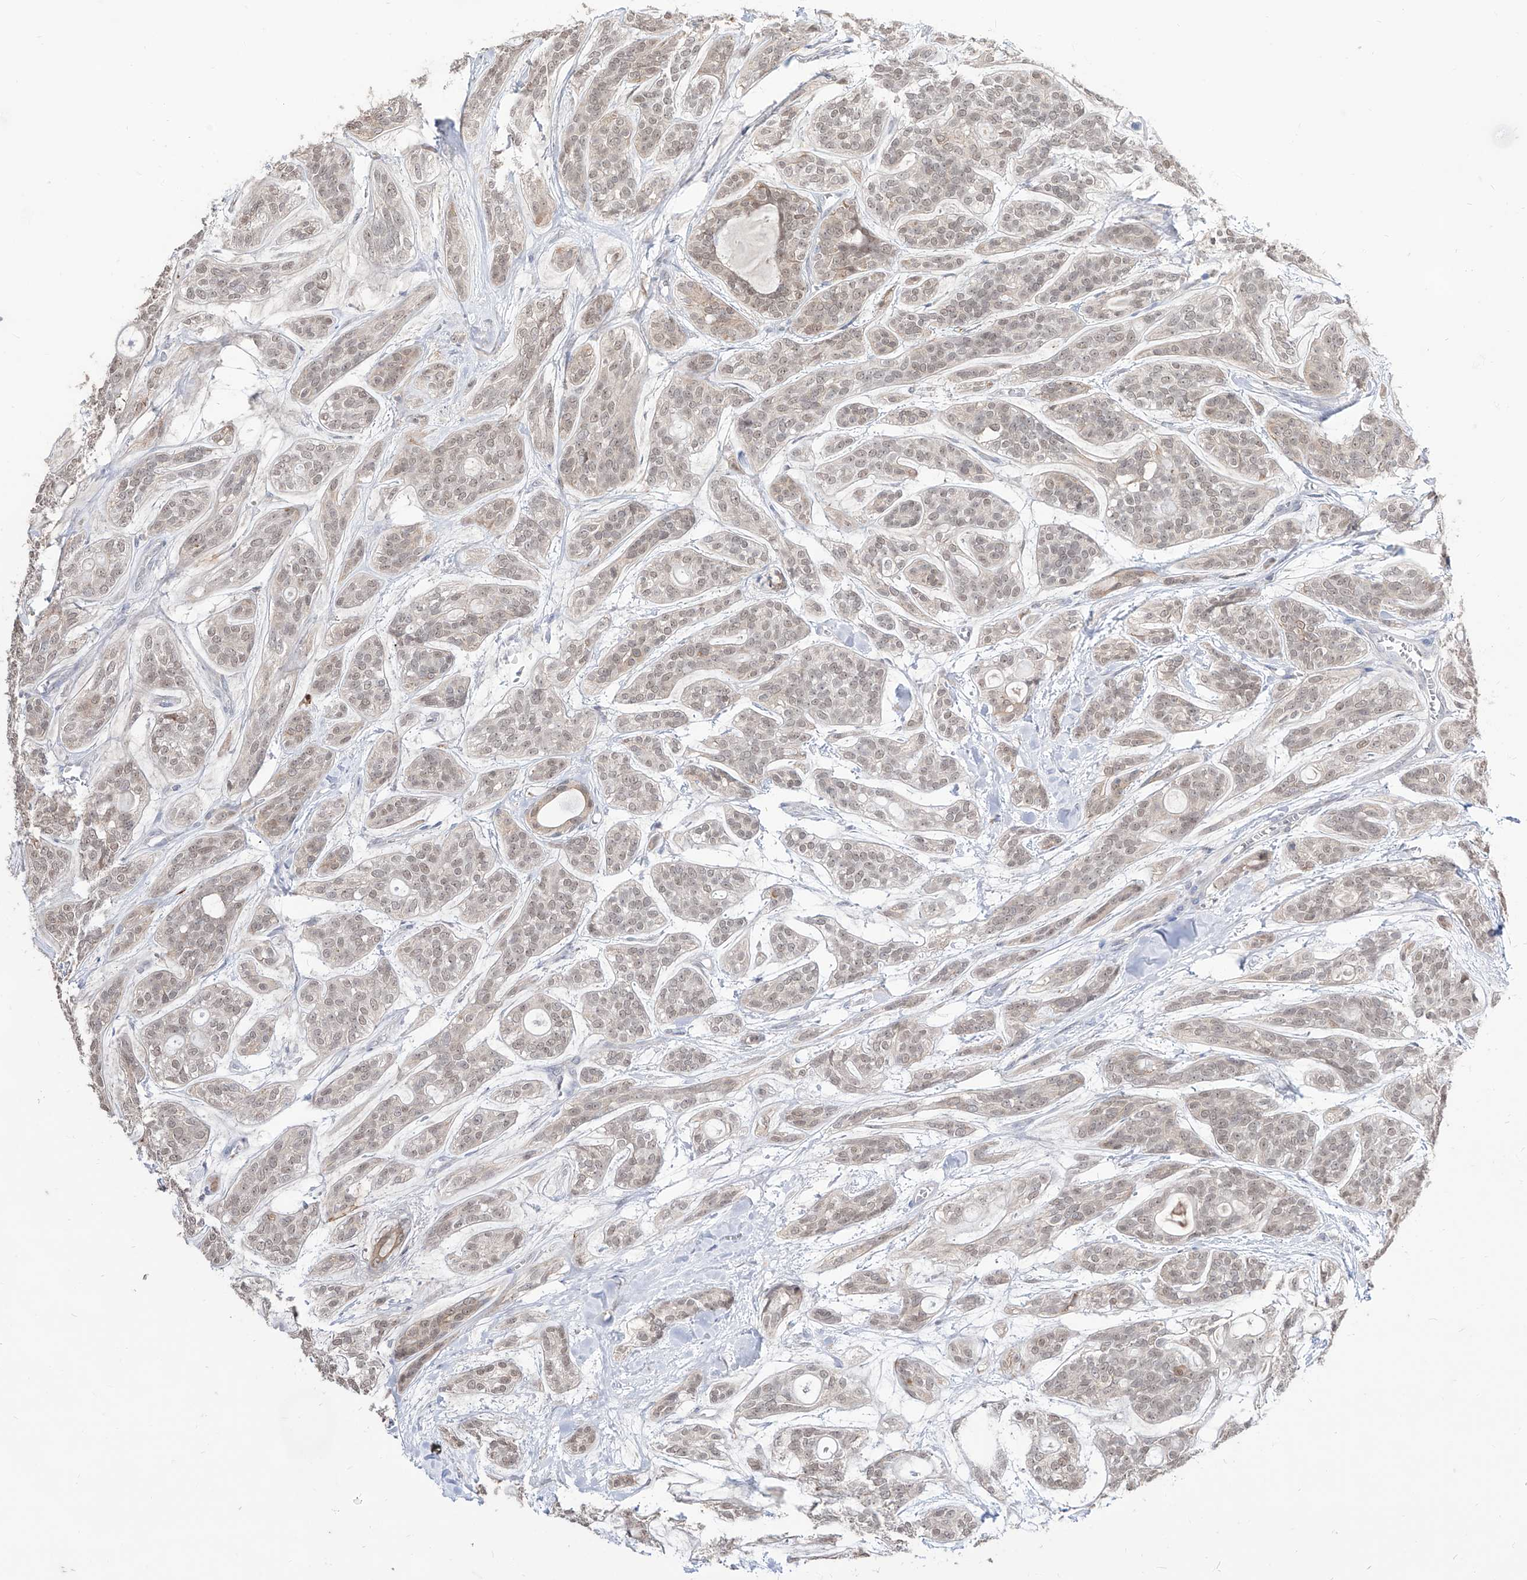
{"staining": {"intensity": "weak", "quantity": ">75%", "location": "nuclear"}, "tissue": "head and neck cancer", "cell_type": "Tumor cells", "image_type": "cancer", "snomed": [{"axis": "morphology", "description": "Adenocarcinoma, NOS"}, {"axis": "topography", "description": "Head-Neck"}], "caption": "Tumor cells show low levels of weak nuclear staining in approximately >75% of cells in adenocarcinoma (head and neck).", "gene": "BROX", "patient": {"sex": "male", "age": 66}}